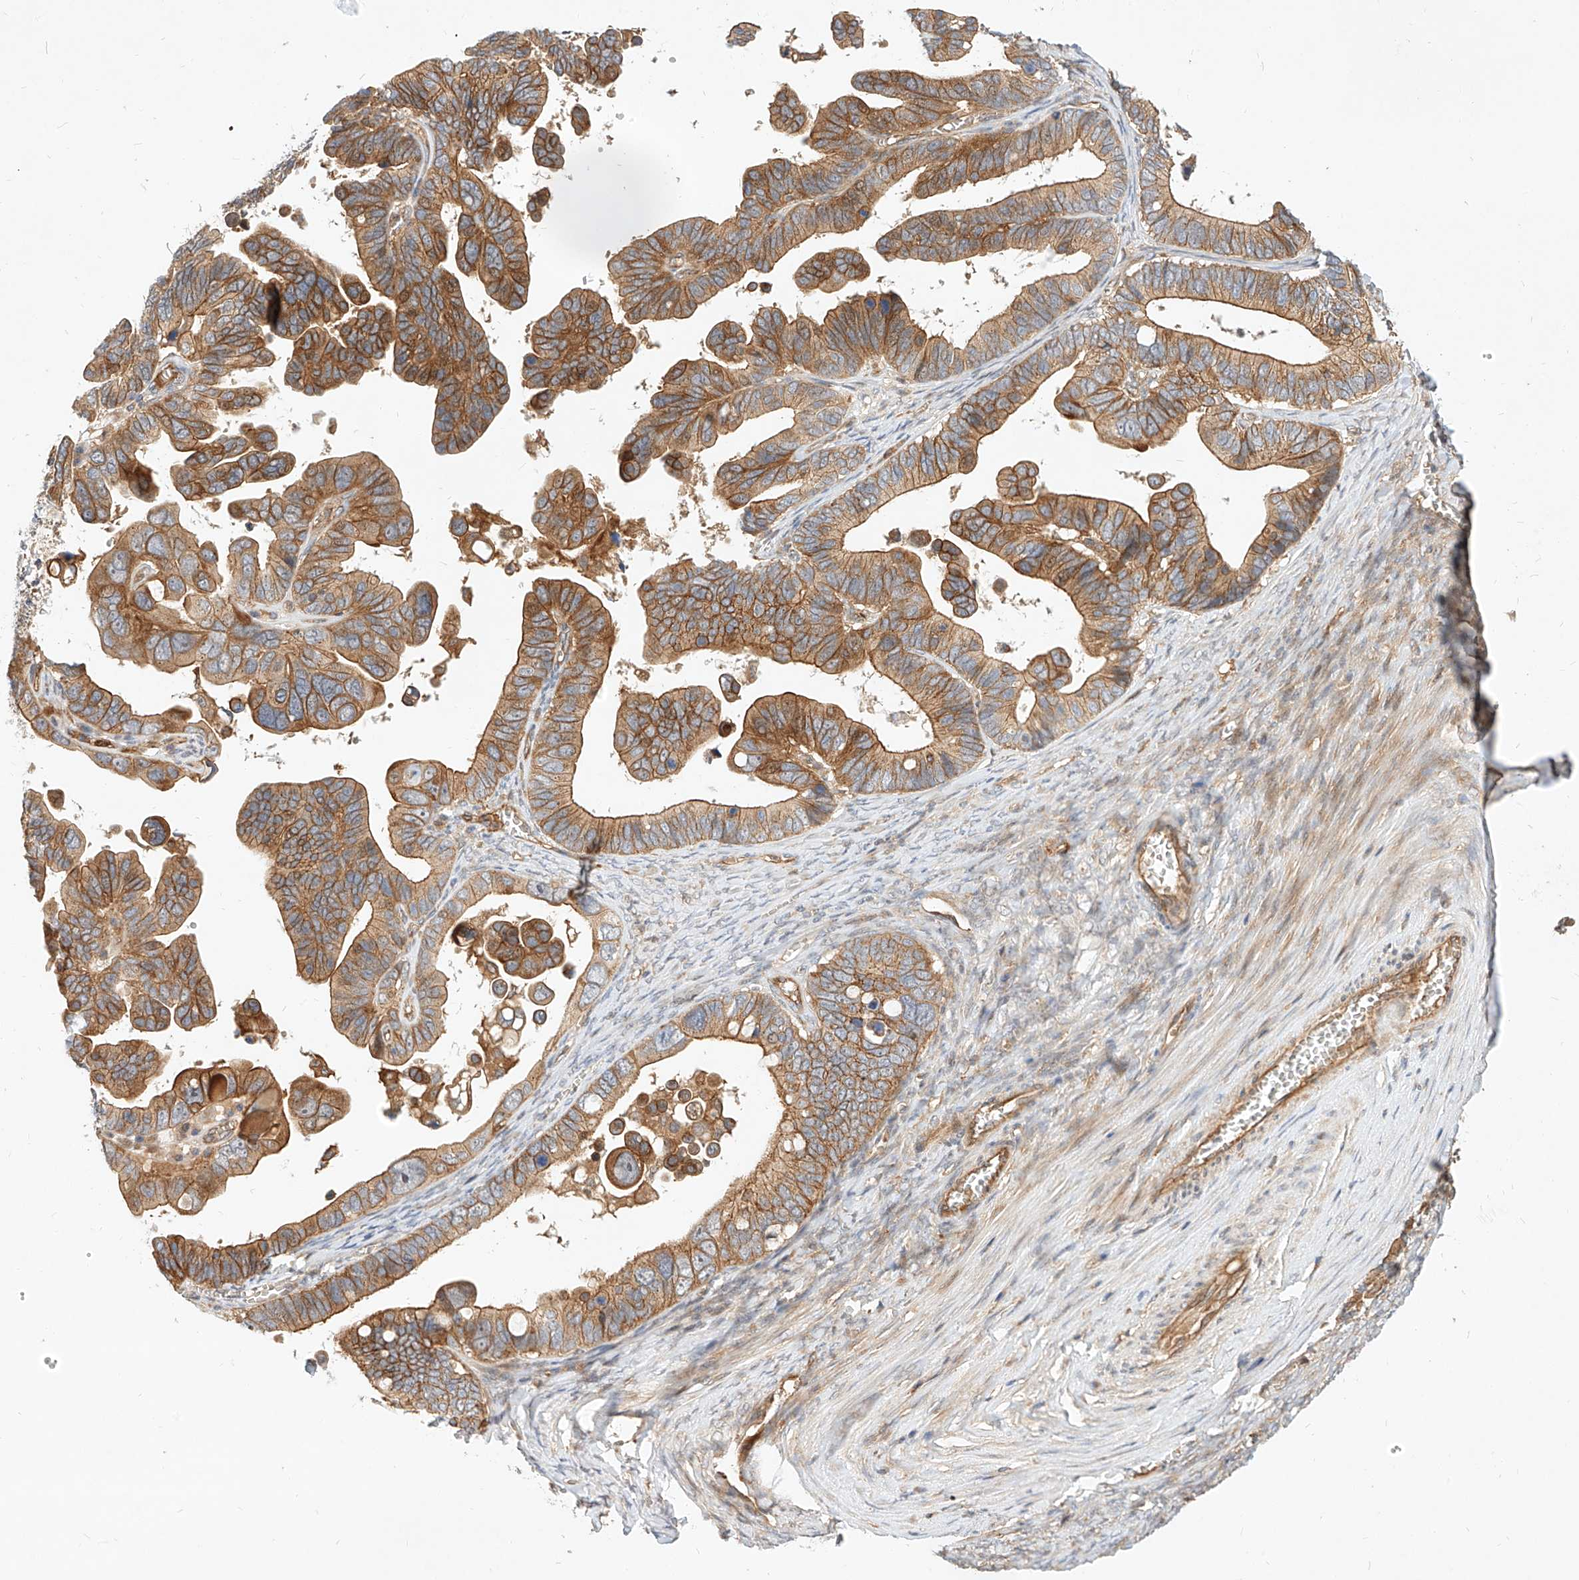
{"staining": {"intensity": "moderate", "quantity": ">75%", "location": "cytoplasmic/membranous"}, "tissue": "ovarian cancer", "cell_type": "Tumor cells", "image_type": "cancer", "snomed": [{"axis": "morphology", "description": "Cystadenocarcinoma, serous, NOS"}, {"axis": "topography", "description": "Ovary"}], "caption": "DAB immunohistochemical staining of human ovarian cancer (serous cystadenocarcinoma) demonstrates moderate cytoplasmic/membranous protein staining in approximately >75% of tumor cells. The staining is performed using DAB brown chromogen to label protein expression. The nuclei are counter-stained blue using hematoxylin.", "gene": "NFAM1", "patient": {"sex": "female", "age": 56}}